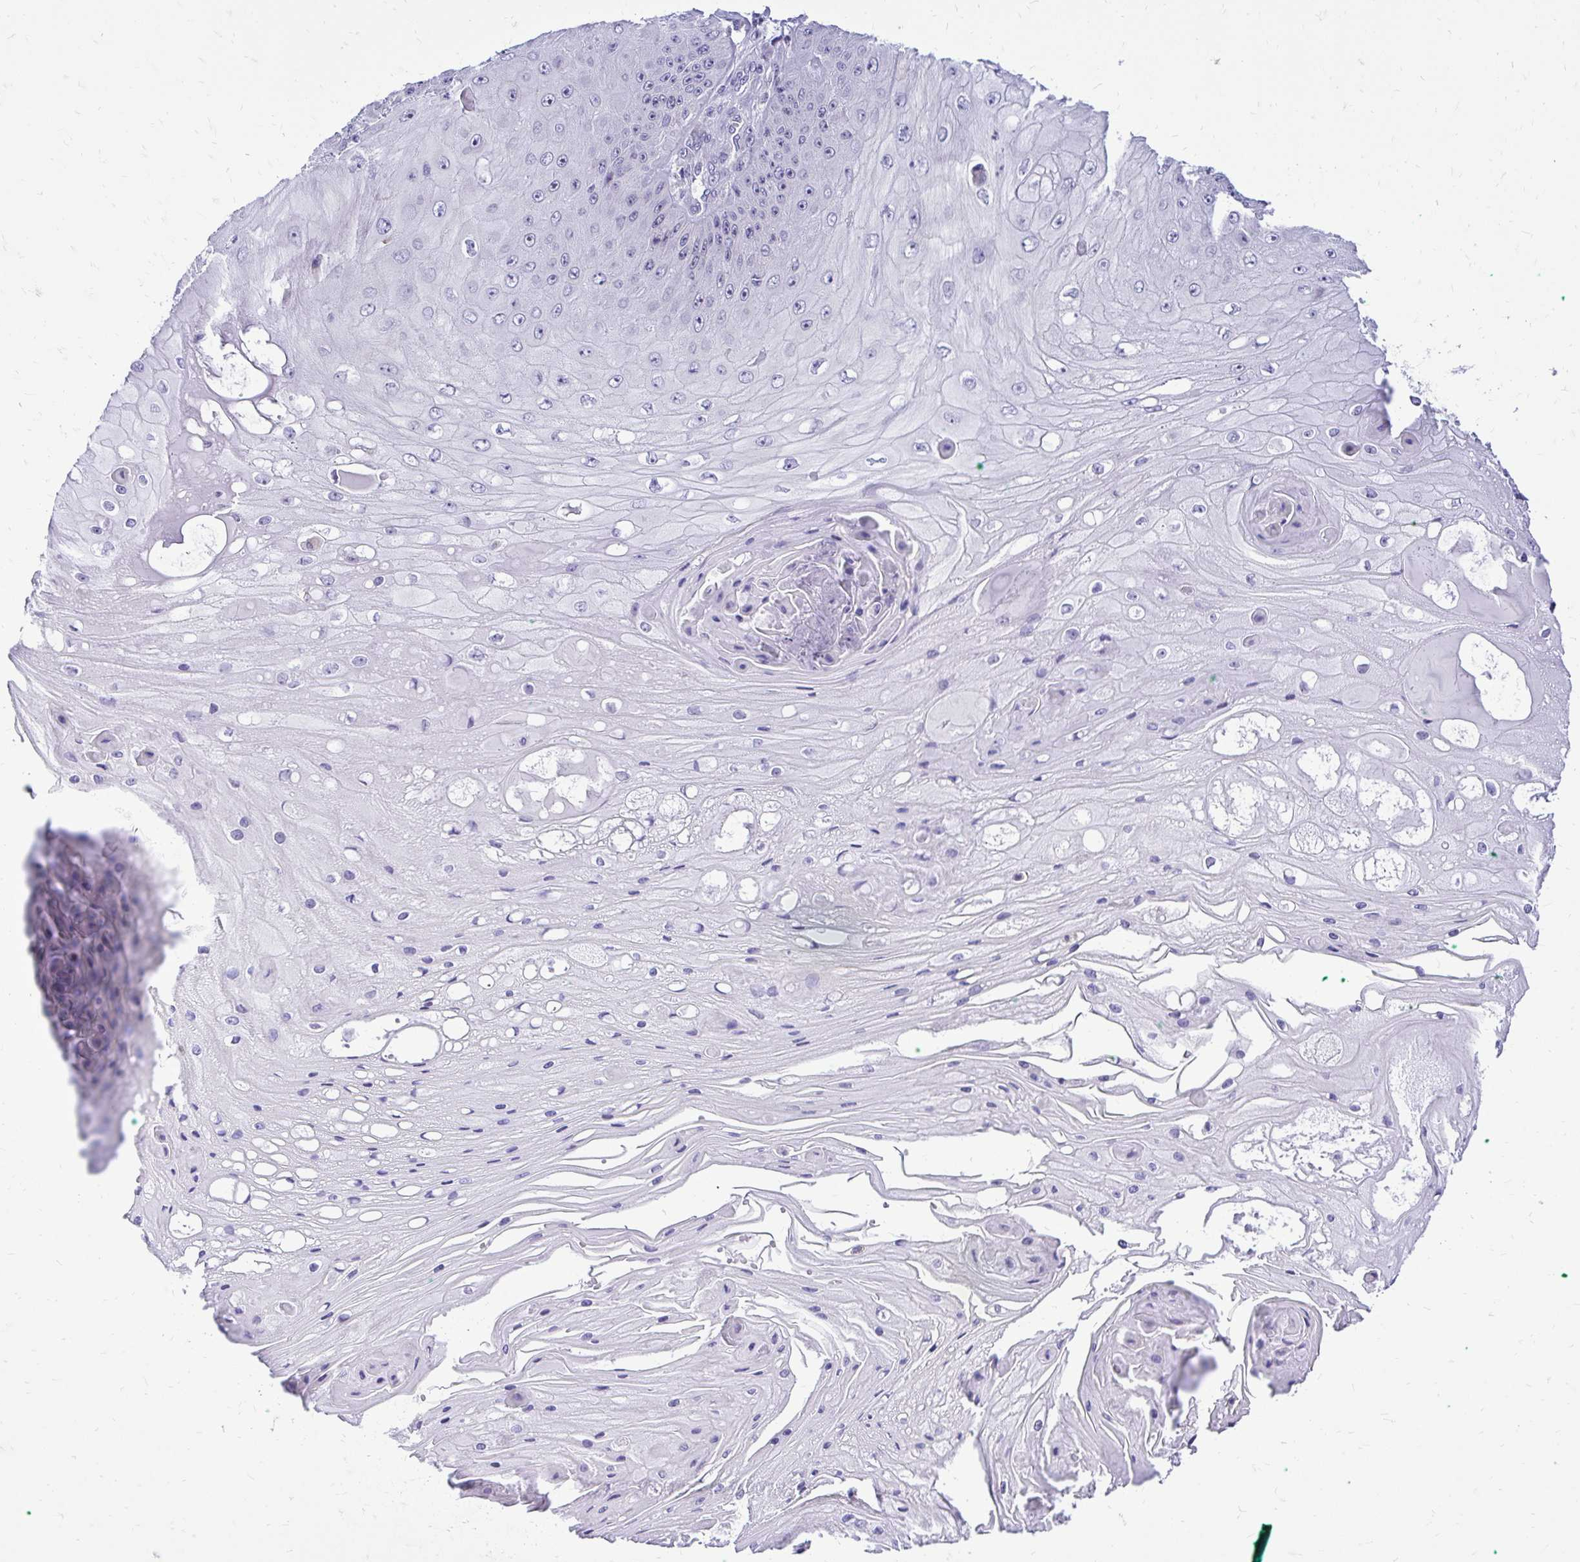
{"staining": {"intensity": "negative", "quantity": "none", "location": "none"}, "tissue": "skin cancer", "cell_type": "Tumor cells", "image_type": "cancer", "snomed": [{"axis": "morphology", "description": "Squamous cell carcinoma, NOS"}, {"axis": "topography", "description": "Skin"}], "caption": "Tumor cells are negative for protein expression in human skin cancer (squamous cell carcinoma).", "gene": "NIFK", "patient": {"sex": "male", "age": 70}}